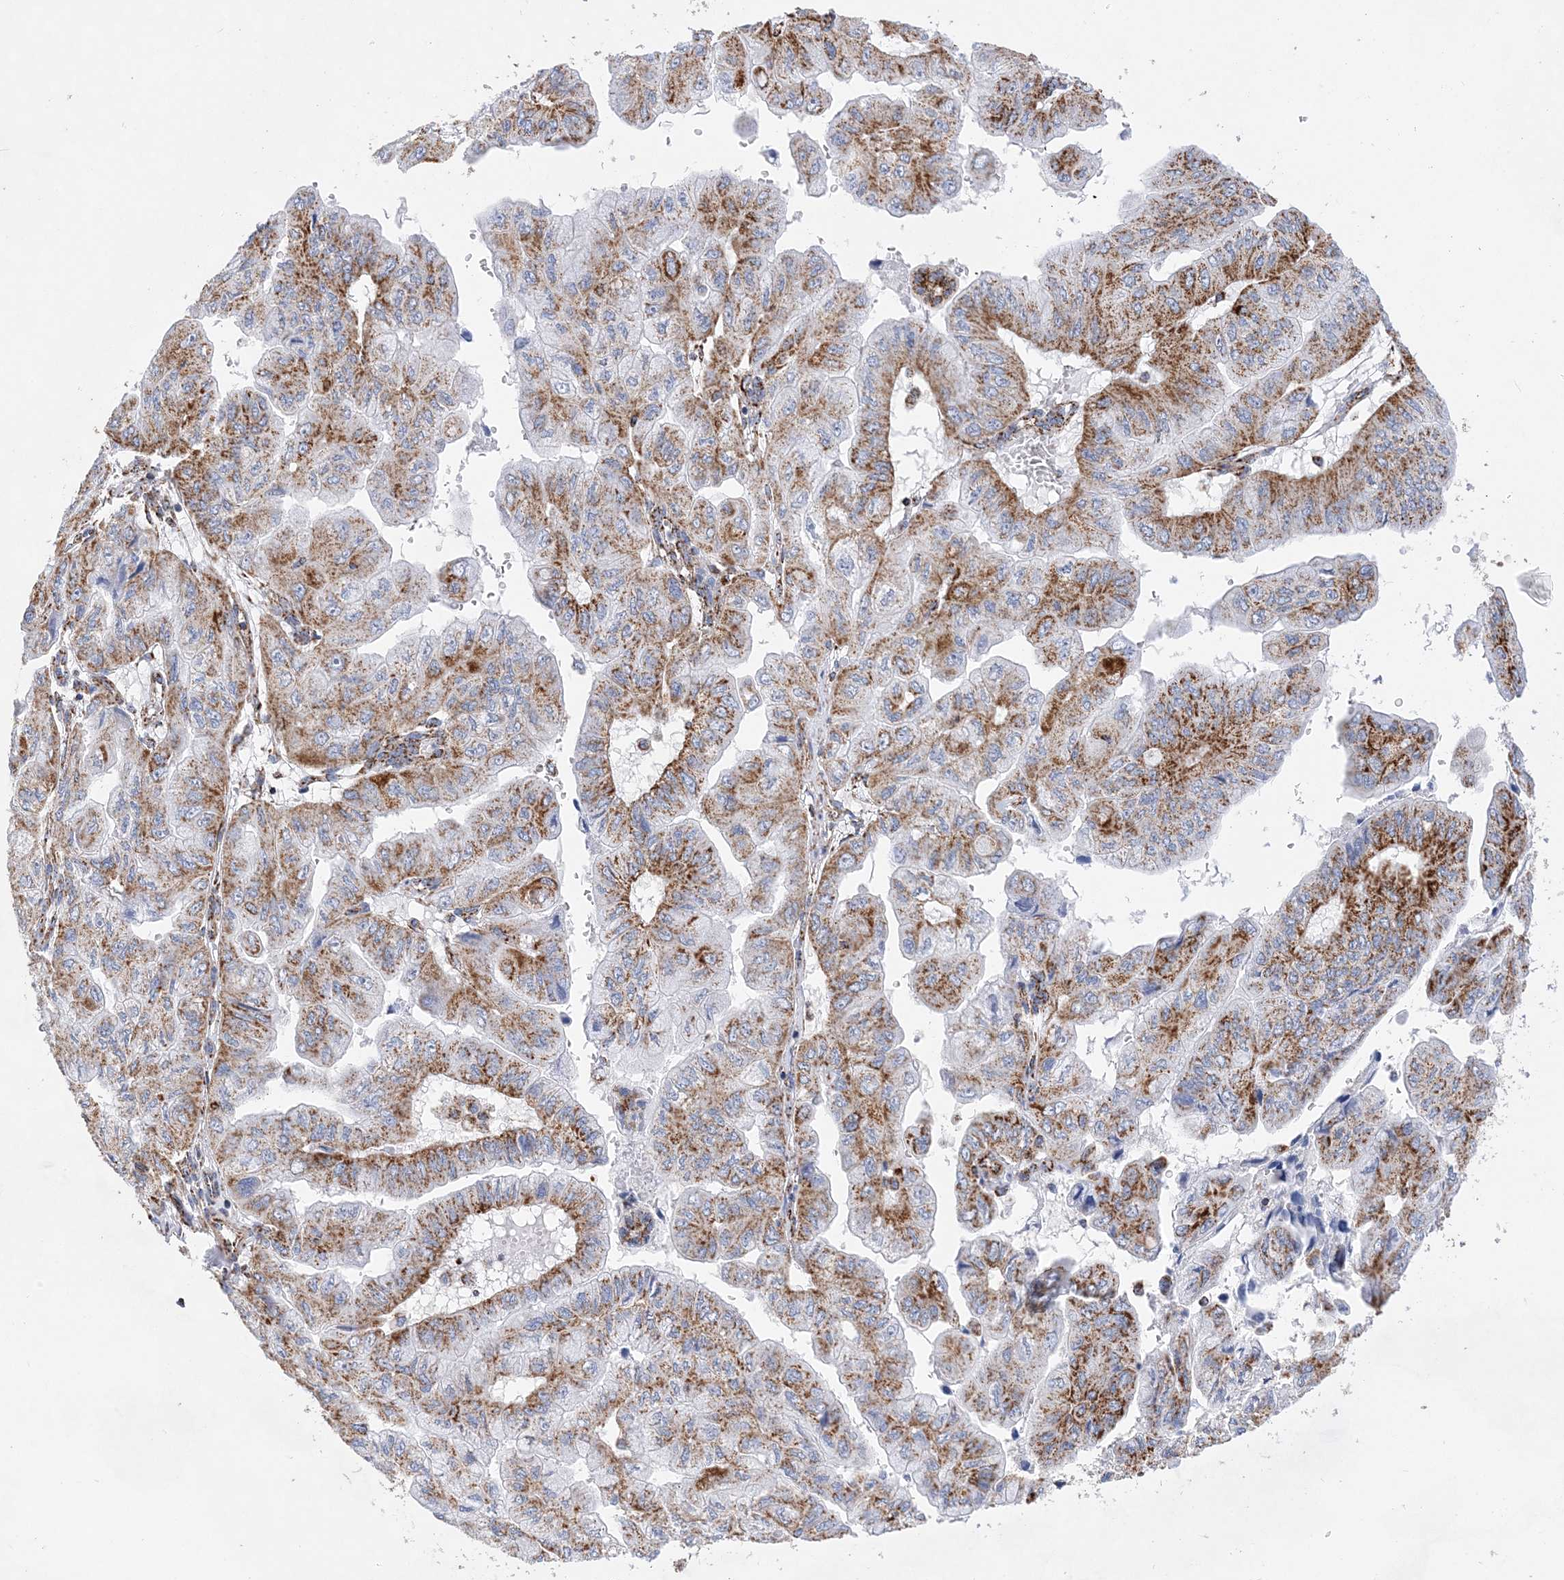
{"staining": {"intensity": "moderate", "quantity": ">75%", "location": "cytoplasmic/membranous"}, "tissue": "pancreatic cancer", "cell_type": "Tumor cells", "image_type": "cancer", "snomed": [{"axis": "morphology", "description": "Adenocarcinoma, NOS"}, {"axis": "topography", "description": "Pancreas"}], "caption": "This is a micrograph of immunohistochemistry staining of pancreatic adenocarcinoma, which shows moderate staining in the cytoplasmic/membranous of tumor cells.", "gene": "ACOT9", "patient": {"sex": "male", "age": 51}}